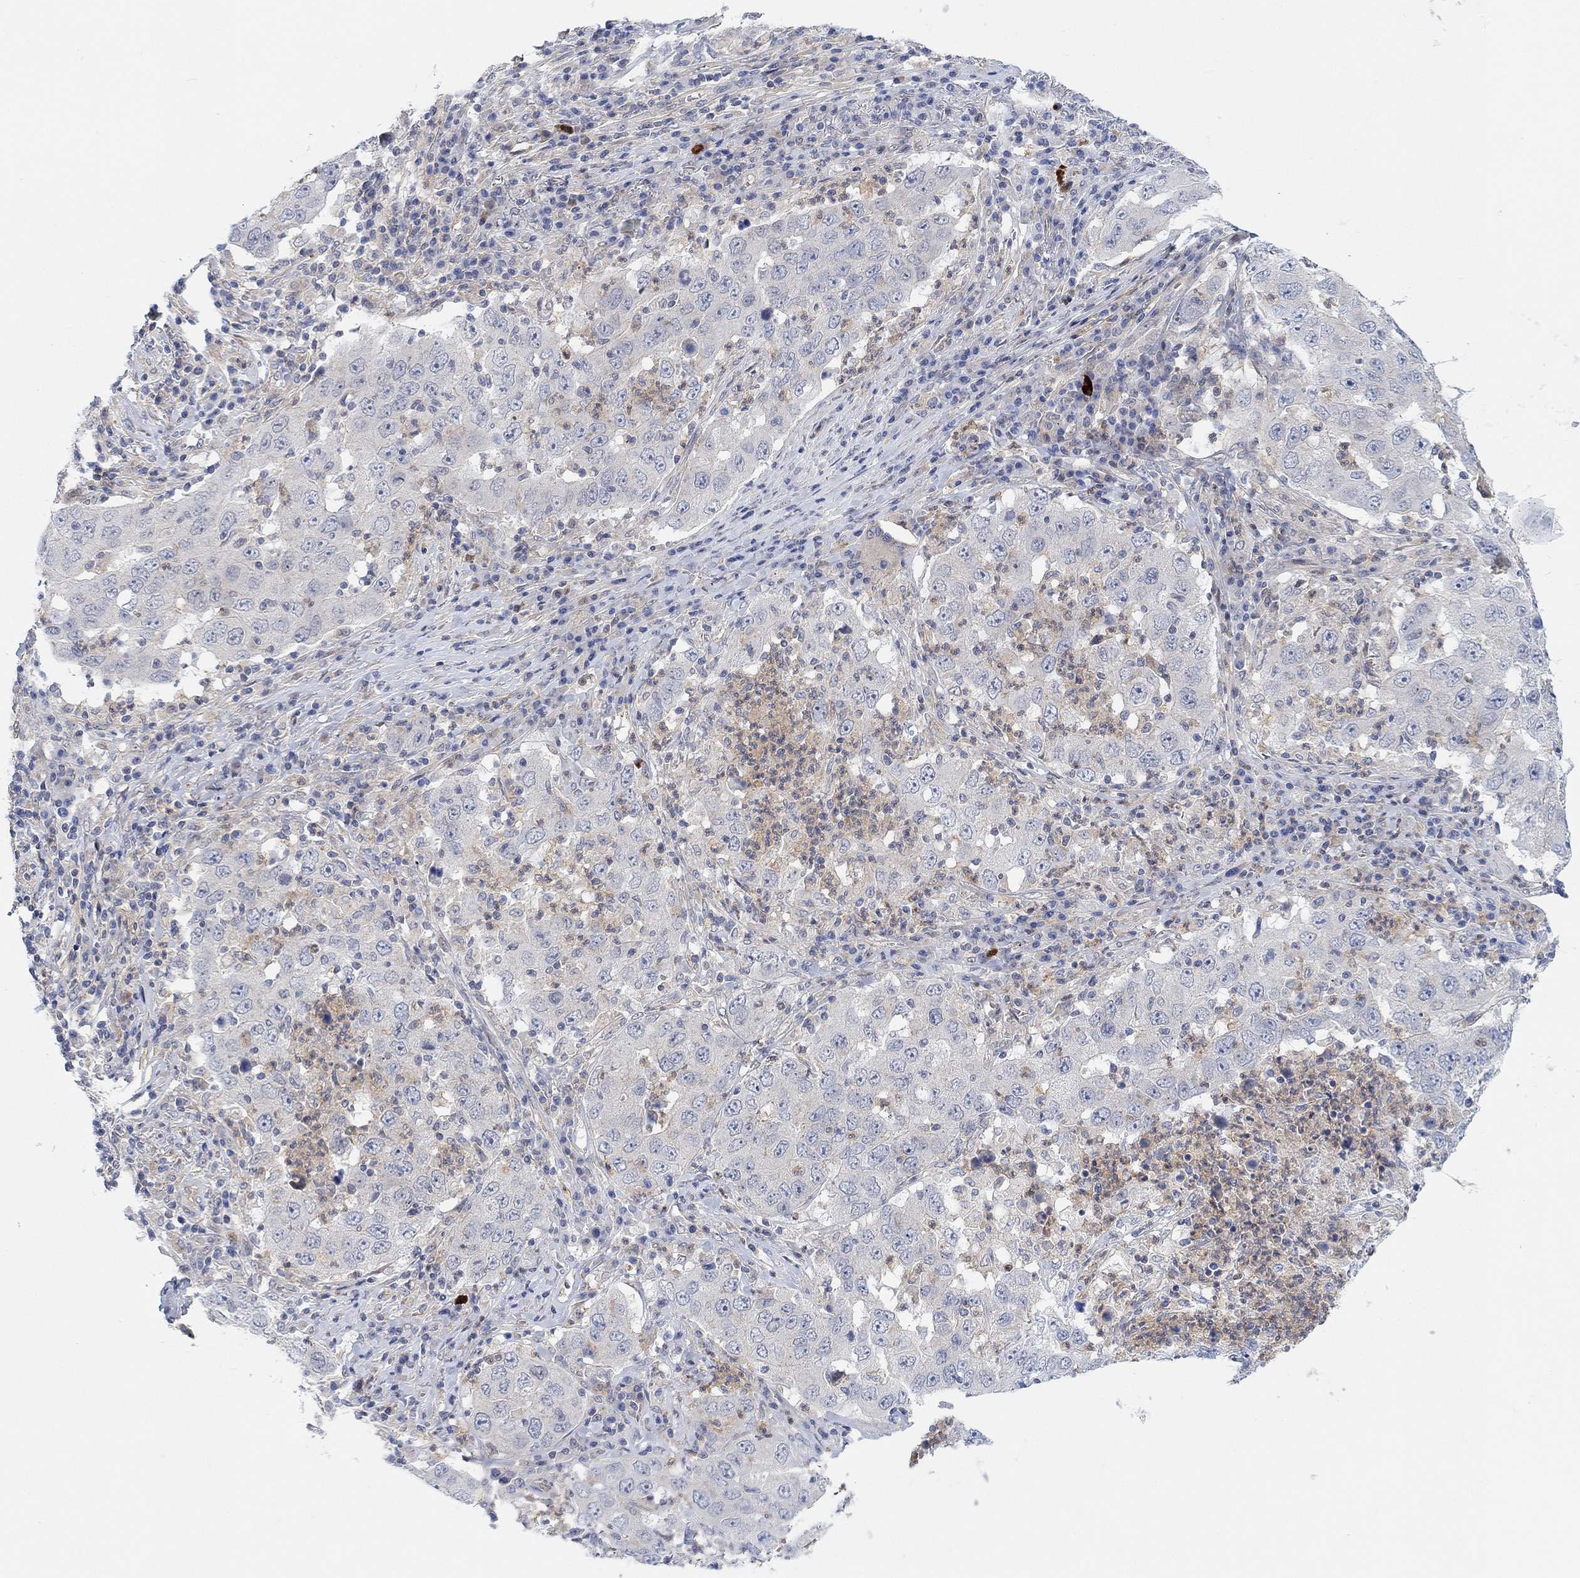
{"staining": {"intensity": "weak", "quantity": "<25%", "location": "cytoplasmic/membranous"}, "tissue": "lung cancer", "cell_type": "Tumor cells", "image_type": "cancer", "snomed": [{"axis": "morphology", "description": "Adenocarcinoma, NOS"}, {"axis": "topography", "description": "Lung"}], "caption": "Micrograph shows no protein positivity in tumor cells of lung adenocarcinoma tissue. (DAB (3,3'-diaminobenzidine) immunohistochemistry, high magnification).", "gene": "PMFBP1", "patient": {"sex": "male", "age": 73}}